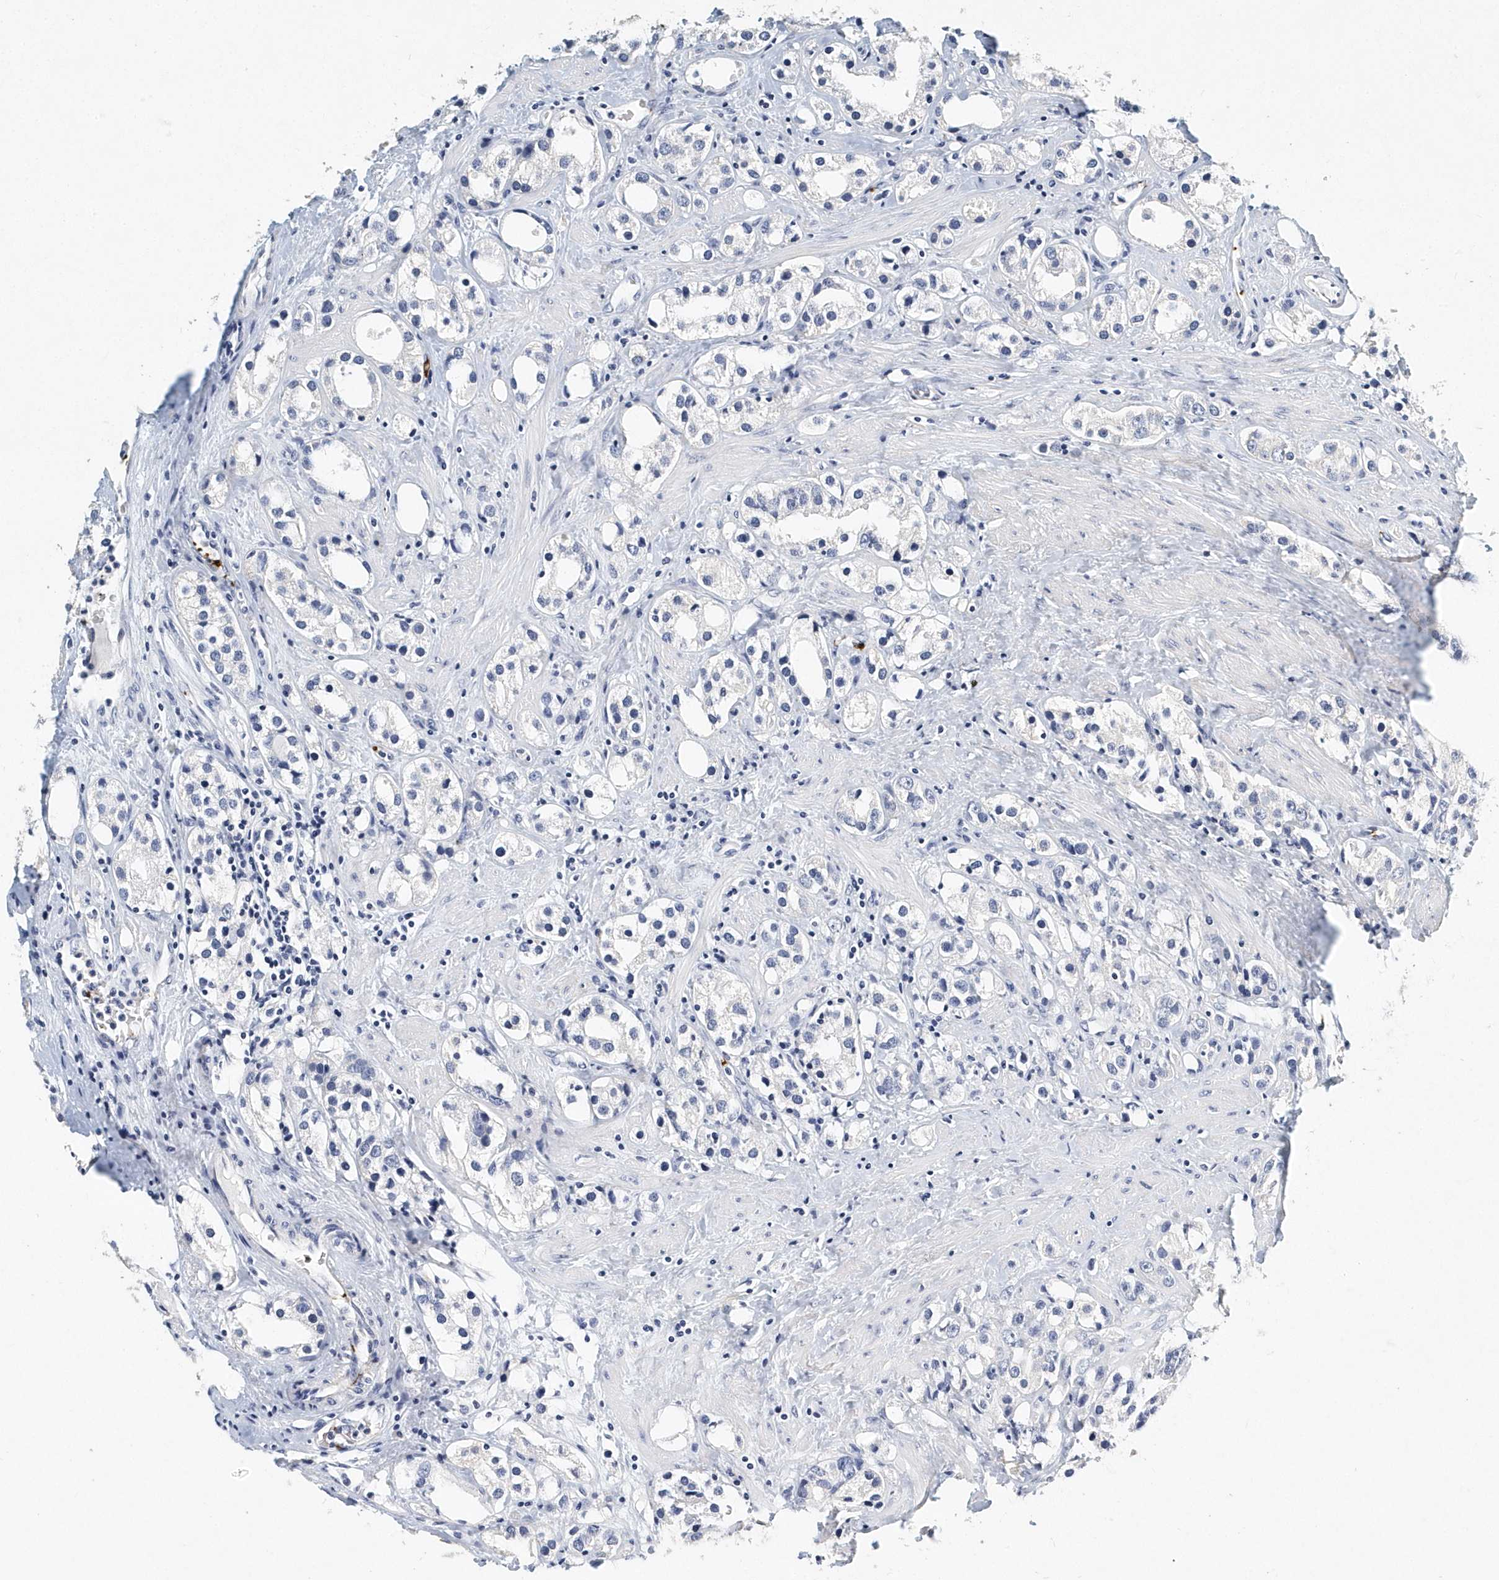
{"staining": {"intensity": "negative", "quantity": "none", "location": "none"}, "tissue": "prostate cancer", "cell_type": "Tumor cells", "image_type": "cancer", "snomed": [{"axis": "morphology", "description": "Adenocarcinoma, NOS"}, {"axis": "topography", "description": "Prostate"}], "caption": "Human prostate cancer (adenocarcinoma) stained for a protein using IHC shows no positivity in tumor cells.", "gene": "ITGA2B", "patient": {"sex": "male", "age": 79}}